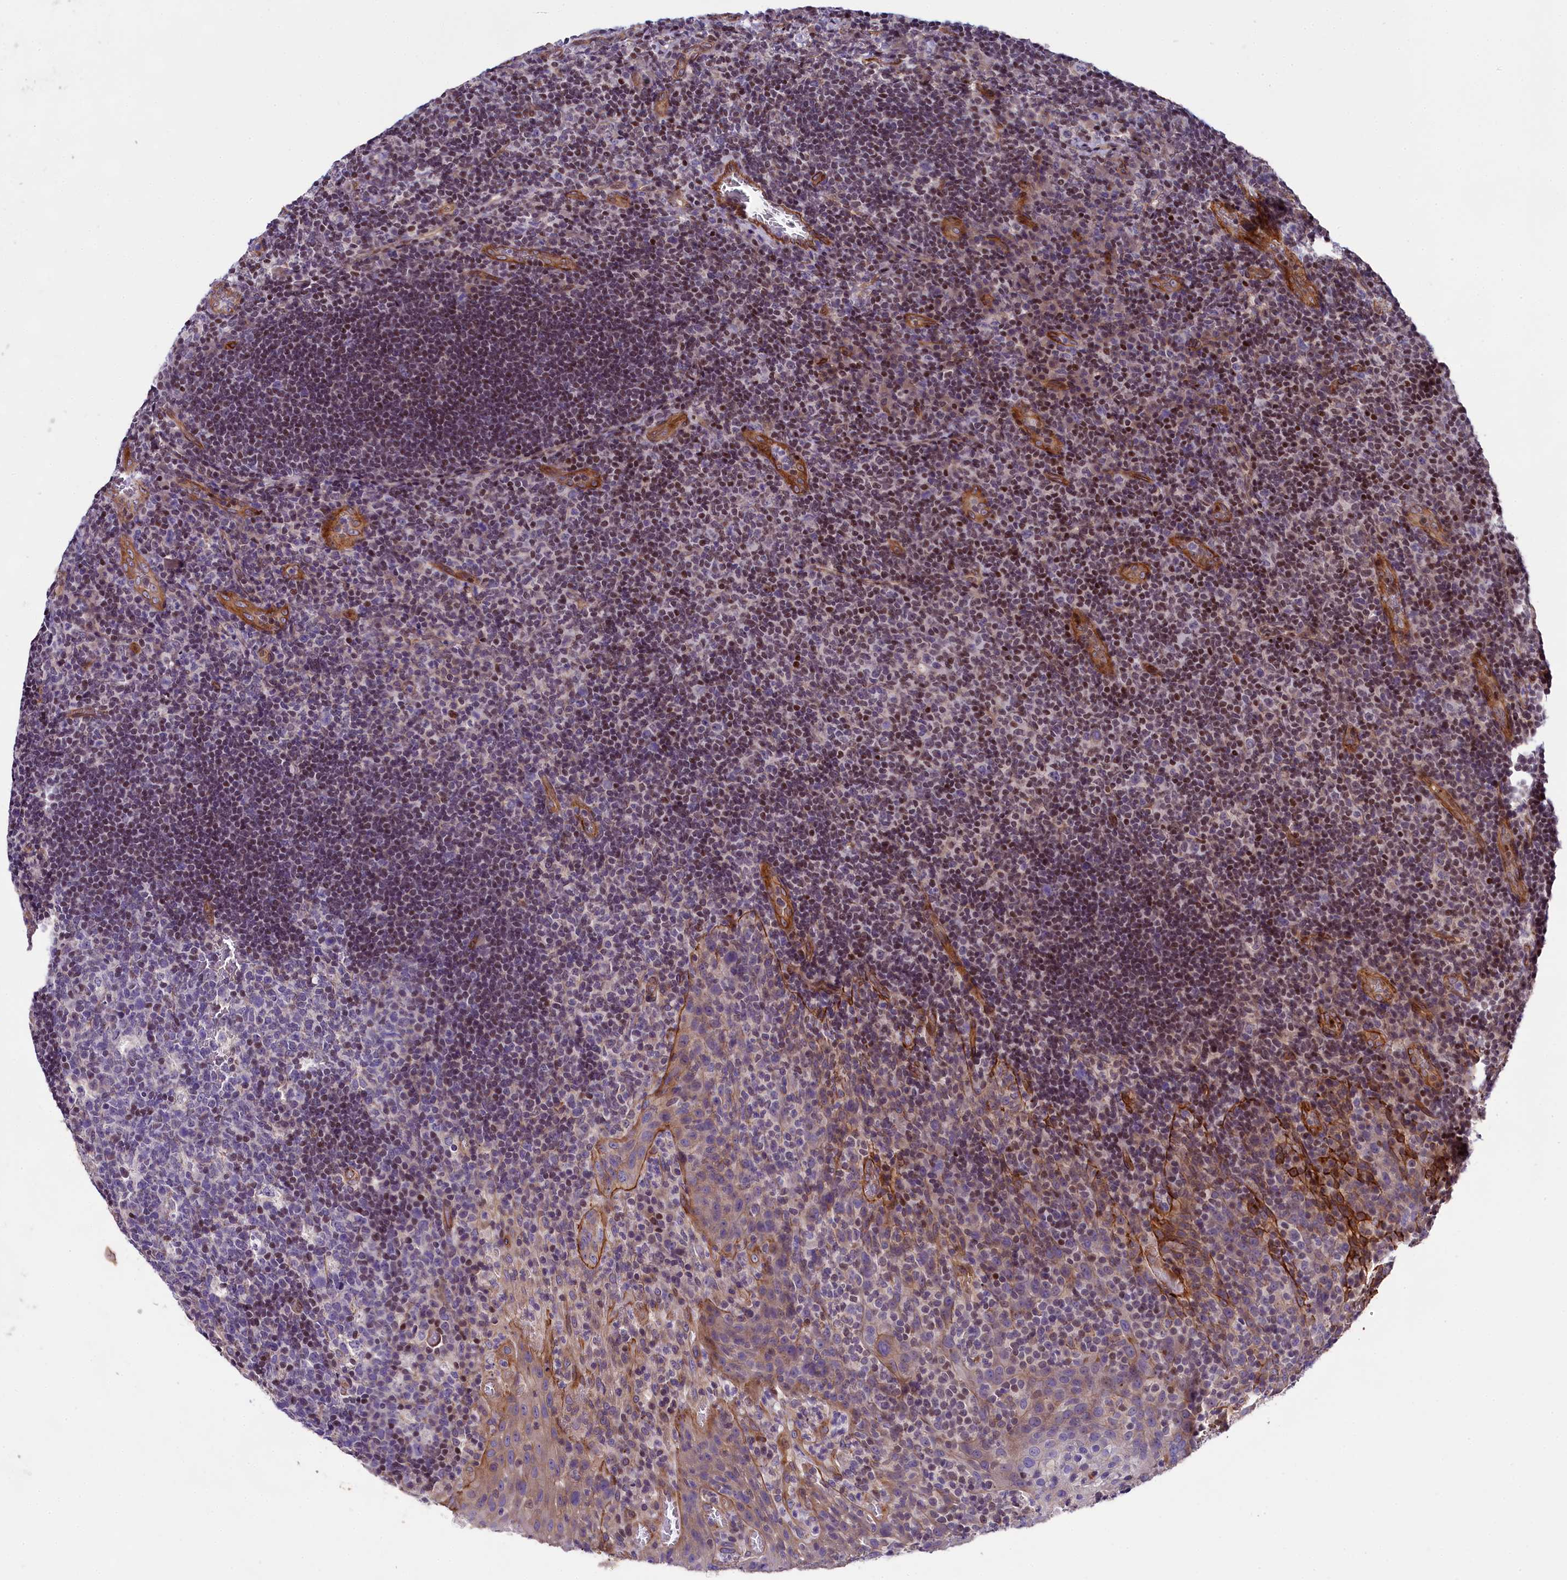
{"staining": {"intensity": "negative", "quantity": "none", "location": "none"}, "tissue": "tonsil", "cell_type": "Germinal center cells", "image_type": "normal", "snomed": [{"axis": "morphology", "description": "Normal tissue, NOS"}, {"axis": "topography", "description": "Tonsil"}], "caption": "IHC histopathology image of benign tonsil: tonsil stained with DAB demonstrates no significant protein staining in germinal center cells. (Immunohistochemistry, brightfield microscopy, high magnification).", "gene": "SP4", "patient": {"sex": "male", "age": 17}}